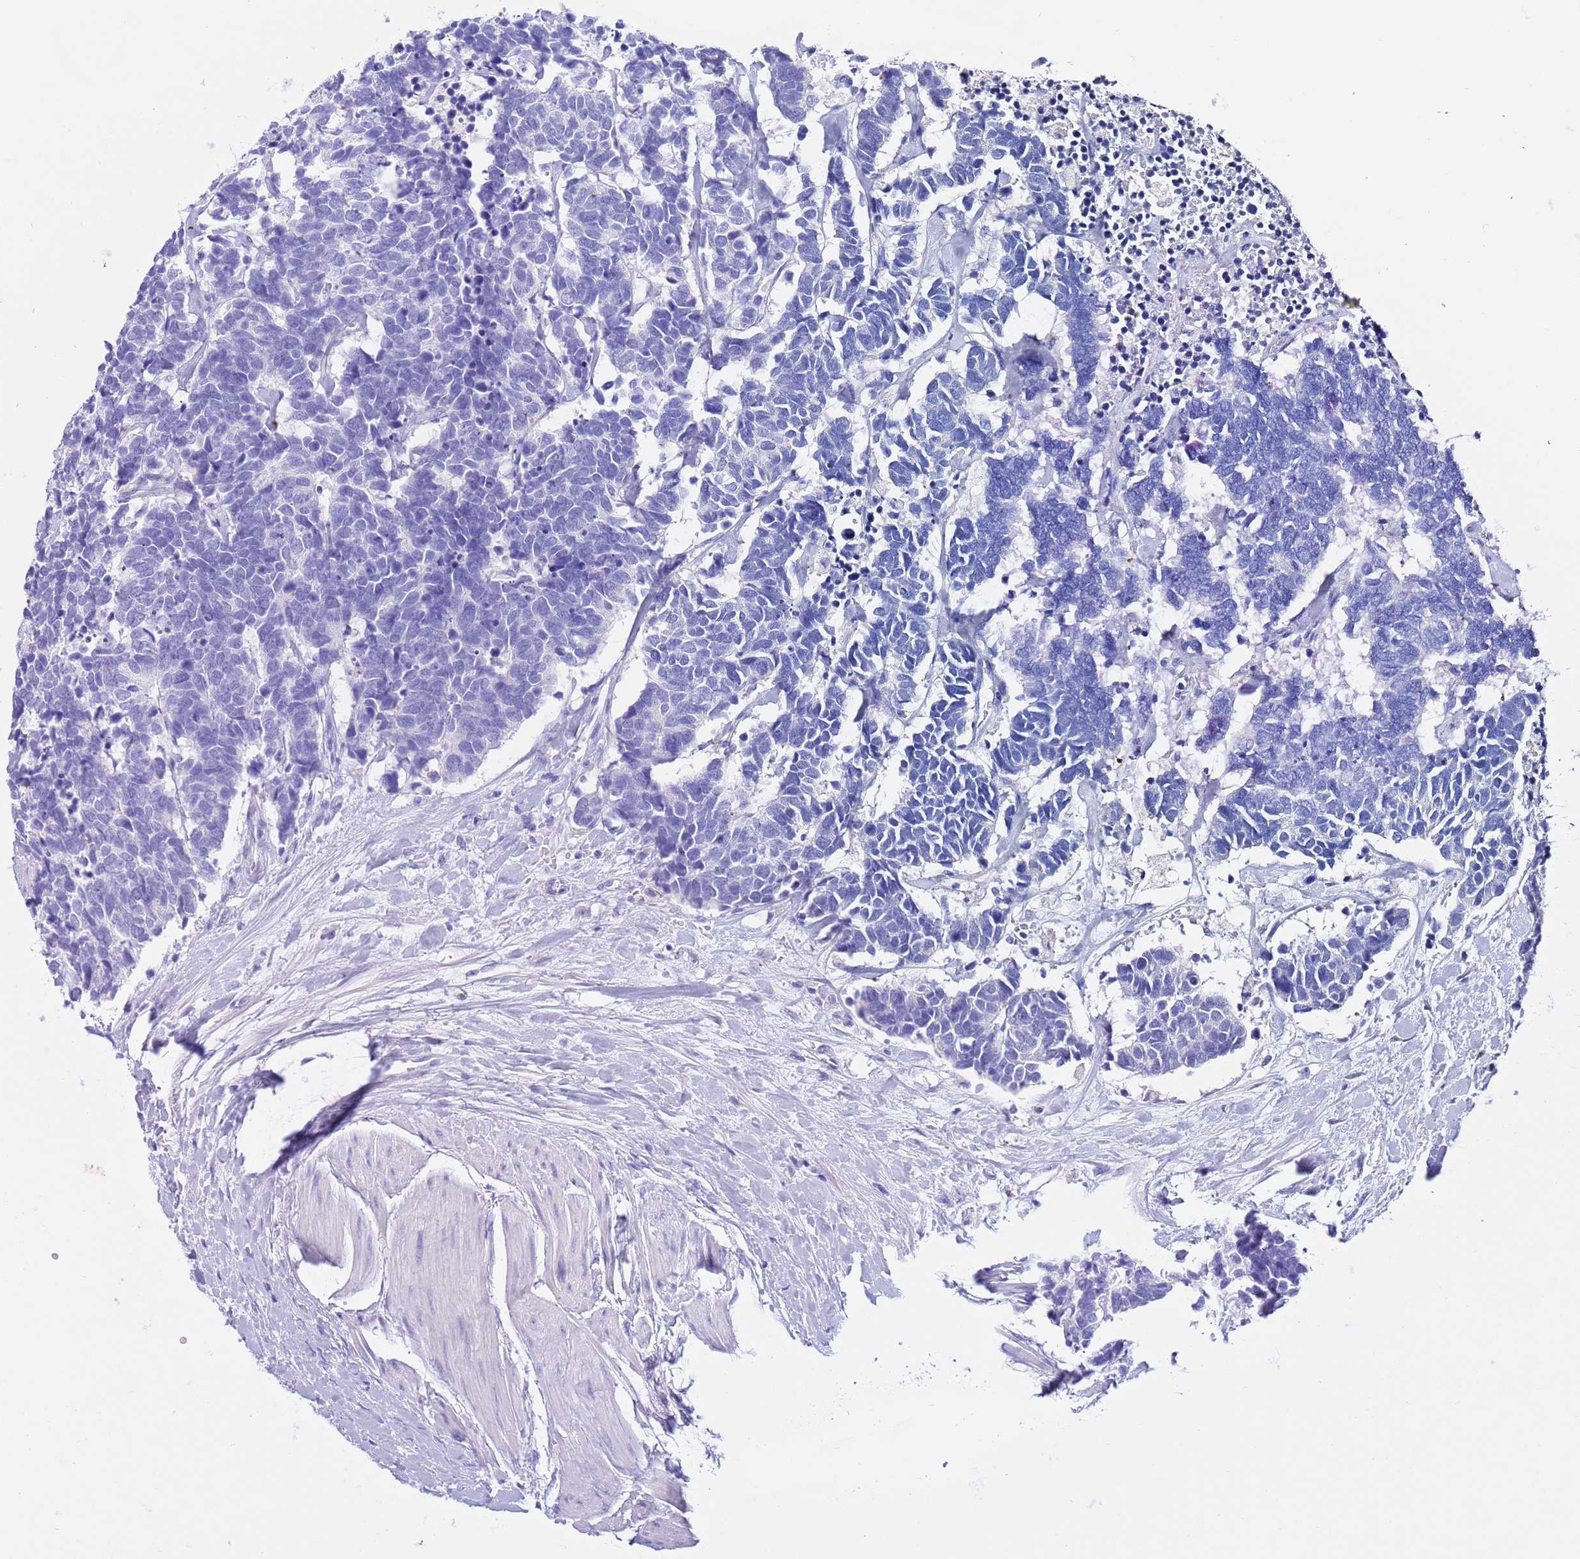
{"staining": {"intensity": "negative", "quantity": "none", "location": "none"}, "tissue": "carcinoid", "cell_type": "Tumor cells", "image_type": "cancer", "snomed": [{"axis": "morphology", "description": "Carcinoma, NOS"}, {"axis": "morphology", "description": "Carcinoid, malignant, NOS"}, {"axis": "topography", "description": "Urinary bladder"}], "caption": "This is an IHC micrograph of human carcinoid. There is no expression in tumor cells.", "gene": "CPB1", "patient": {"sex": "male", "age": 57}}